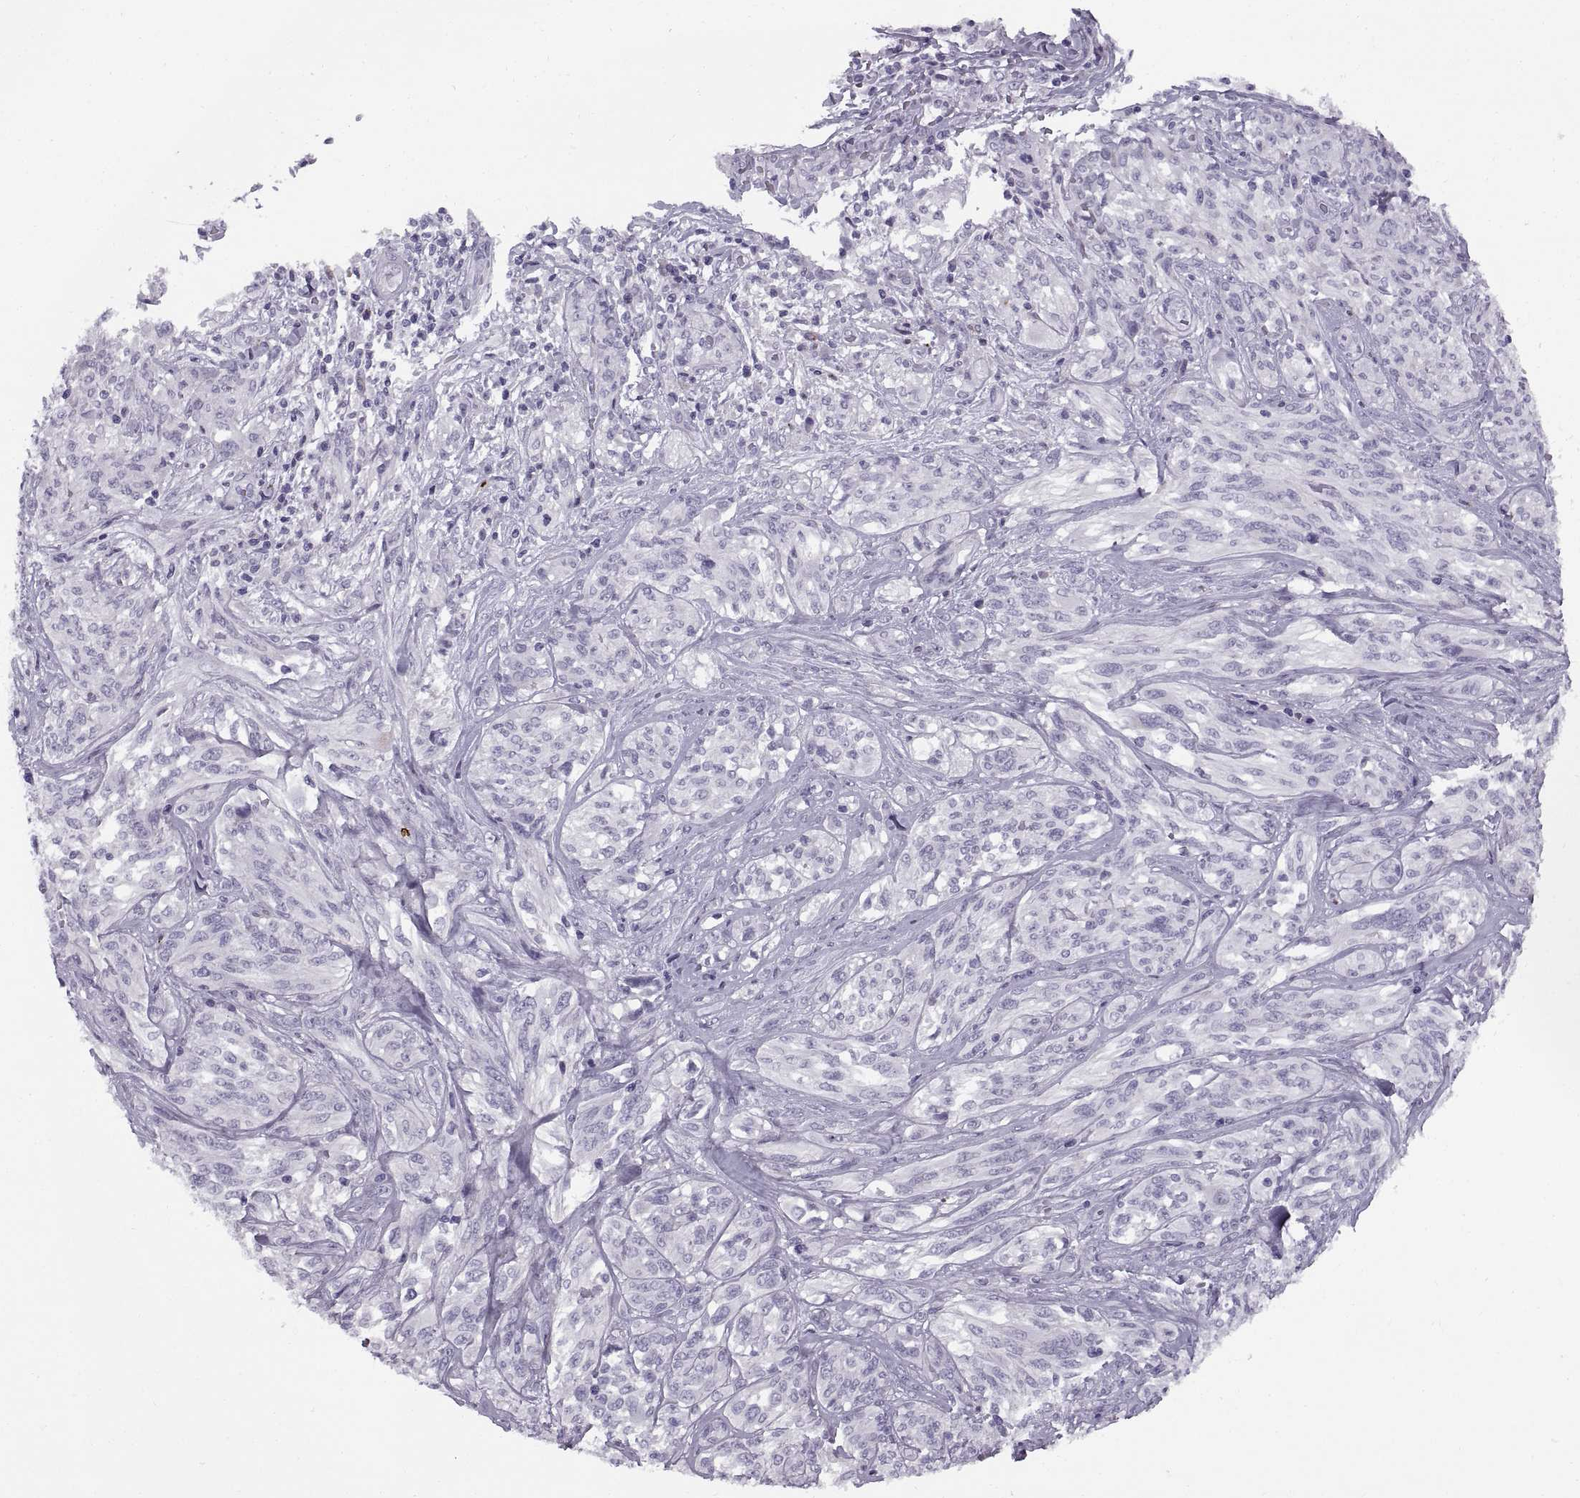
{"staining": {"intensity": "negative", "quantity": "none", "location": "none"}, "tissue": "melanoma", "cell_type": "Tumor cells", "image_type": "cancer", "snomed": [{"axis": "morphology", "description": "Malignant melanoma, NOS"}, {"axis": "topography", "description": "Skin"}], "caption": "An image of human malignant melanoma is negative for staining in tumor cells.", "gene": "CALCR", "patient": {"sex": "female", "age": 91}}